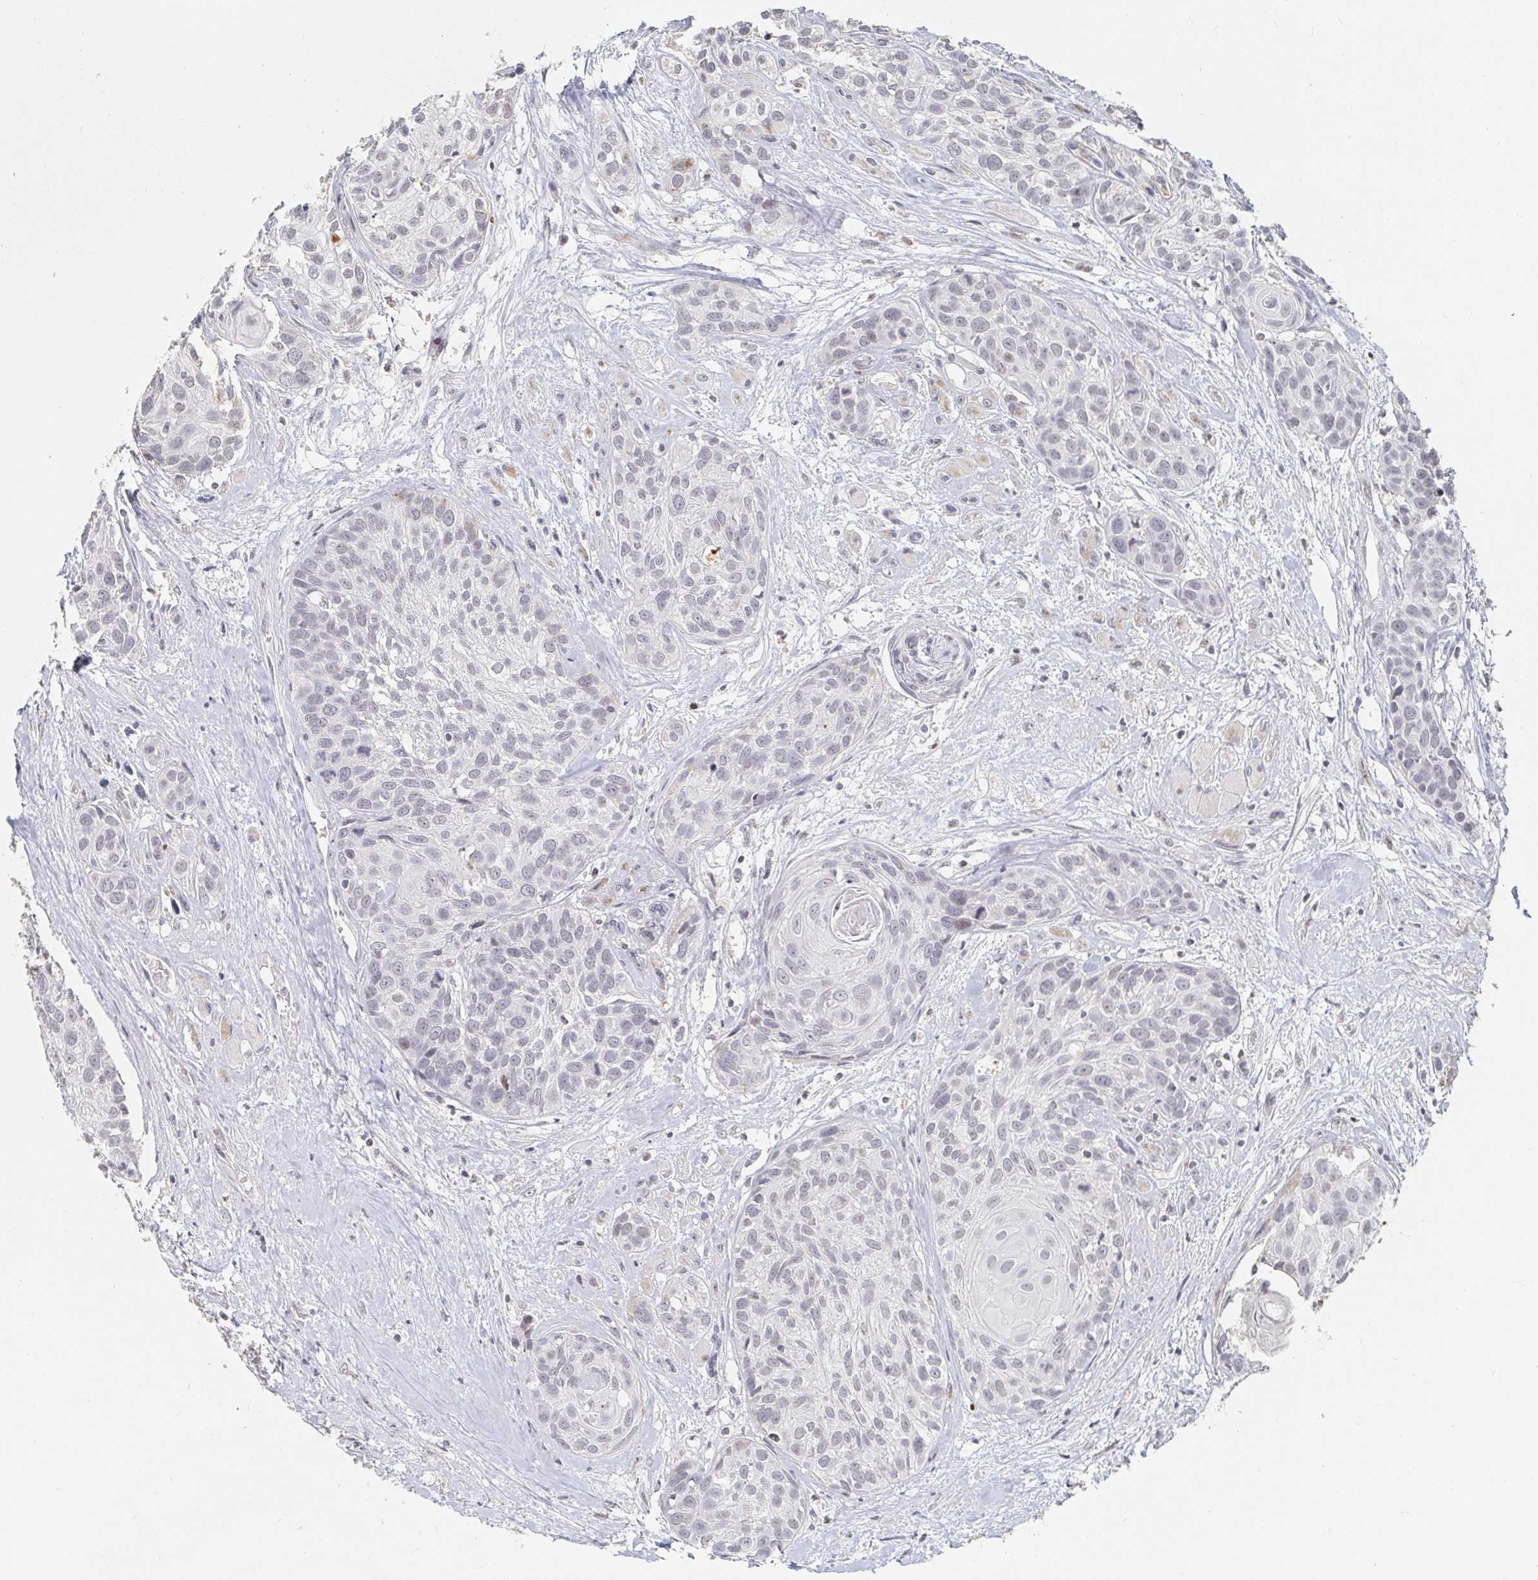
{"staining": {"intensity": "moderate", "quantity": "<25%", "location": "cytoplasmic/membranous"}, "tissue": "head and neck cancer", "cell_type": "Tumor cells", "image_type": "cancer", "snomed": [{"axis": "morphology", "description": "Squamous cell carcinoma, NOS"}, {"axis": "topography", "description": "Head-Neck"}], "caption": "Brown immunohistochemical staining in head and neck cancer (squamous cell carcinoma) reveals moderate cytoplasmic/membranous staining in about <25% of tumor cells.", "gene": "NME9", "patient": {"sex": "female", "age": 50}}